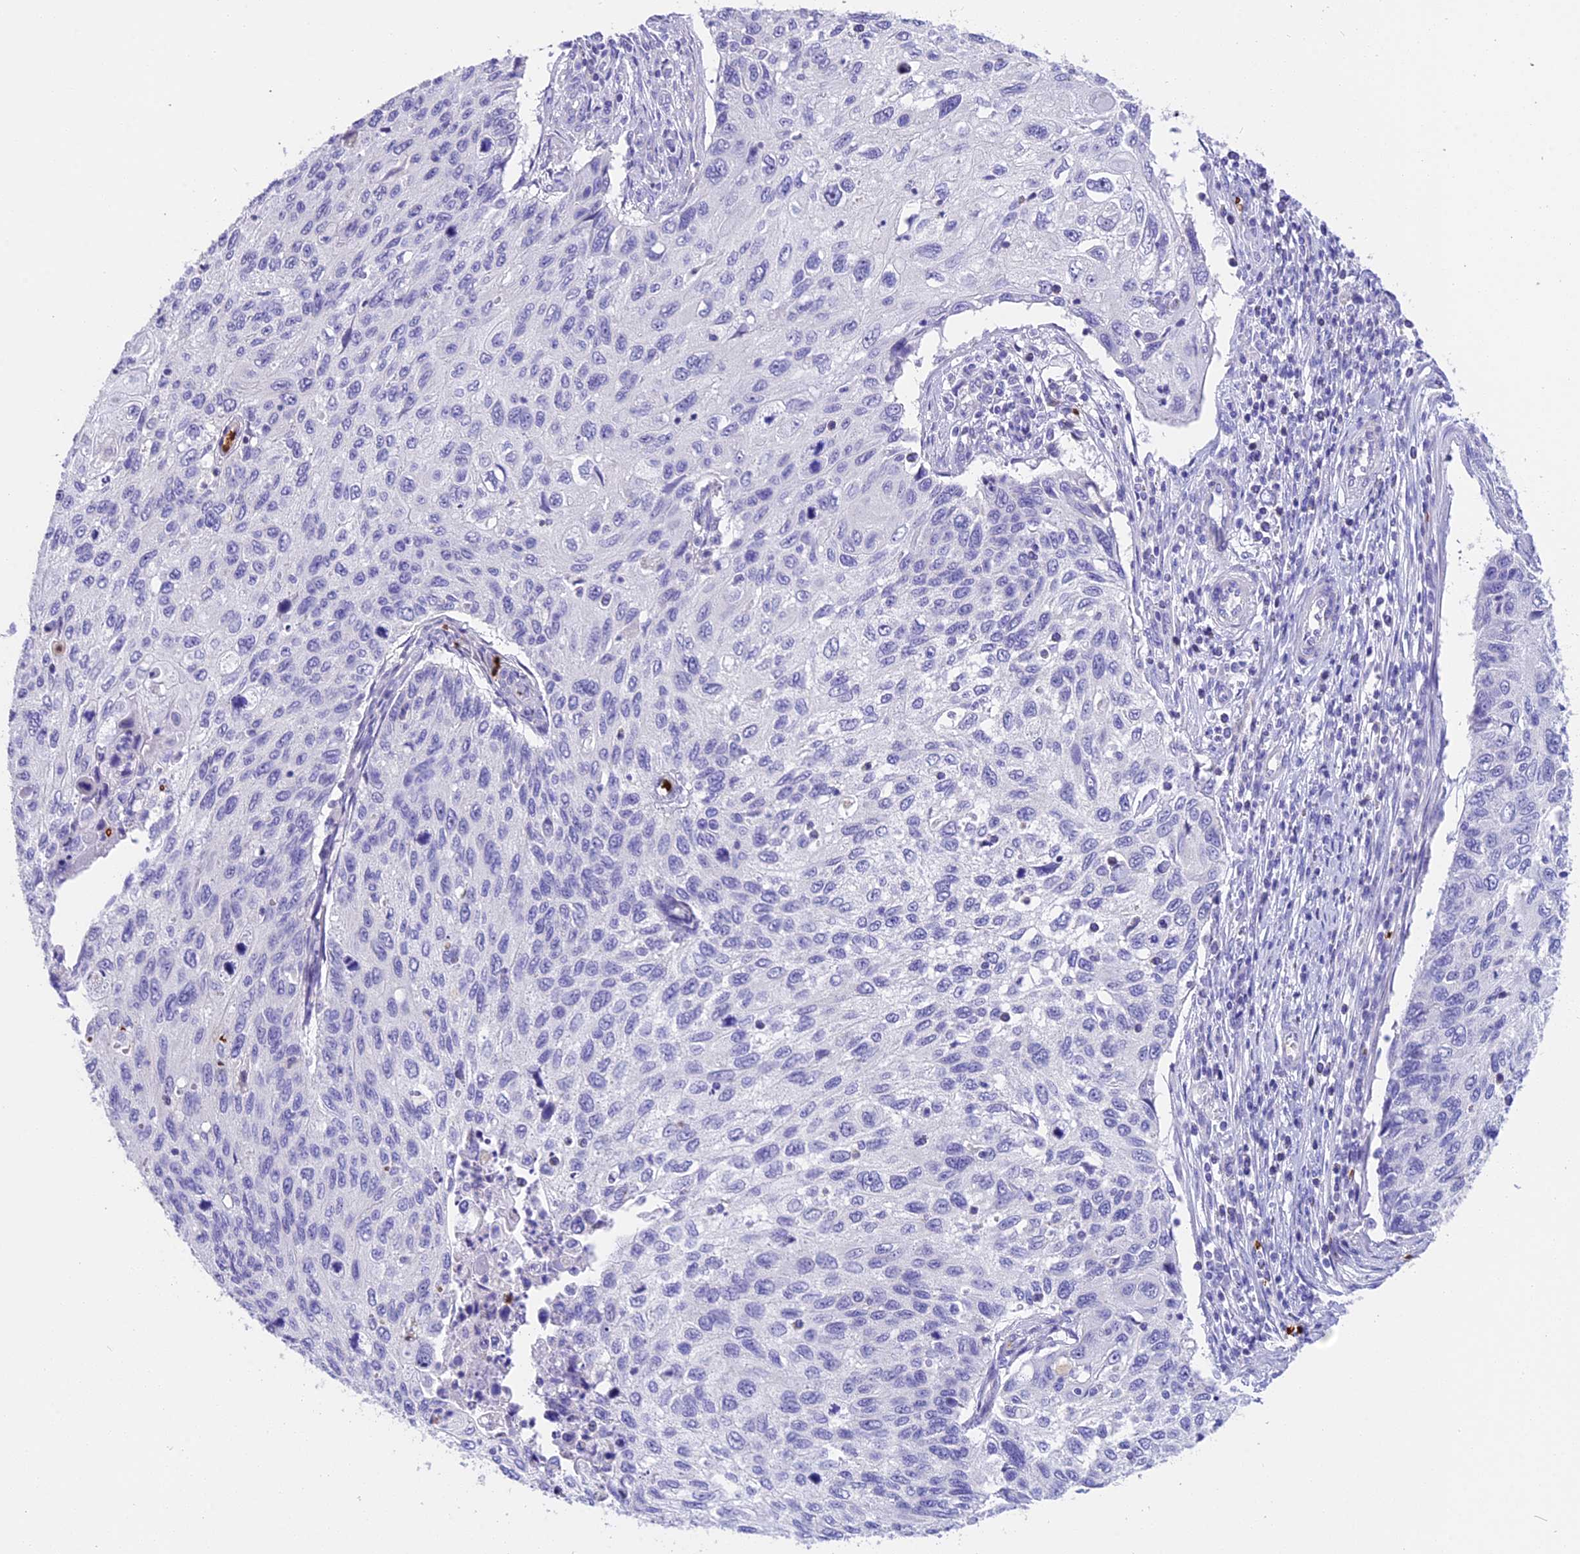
{"staining": {"intensity": "negative", "quantity": "none", "location": "none"}, "tissue": "cervical cancer", "cell_type": "Tumor cells", "image_type": "cancer", "snomed": [{"axis": "morphology", "description": "Squamous cell carcinoma, NOS"}, {"axis": "topography", "description": "Cervix"}], "caption": "DAB immunohistochemical staining of cervical cancer (squamous cell carcinoma) shows no significant positivity in tumor cells.", "gene": "TNNC2", "patient": {"sex": "female", "age": 70}}